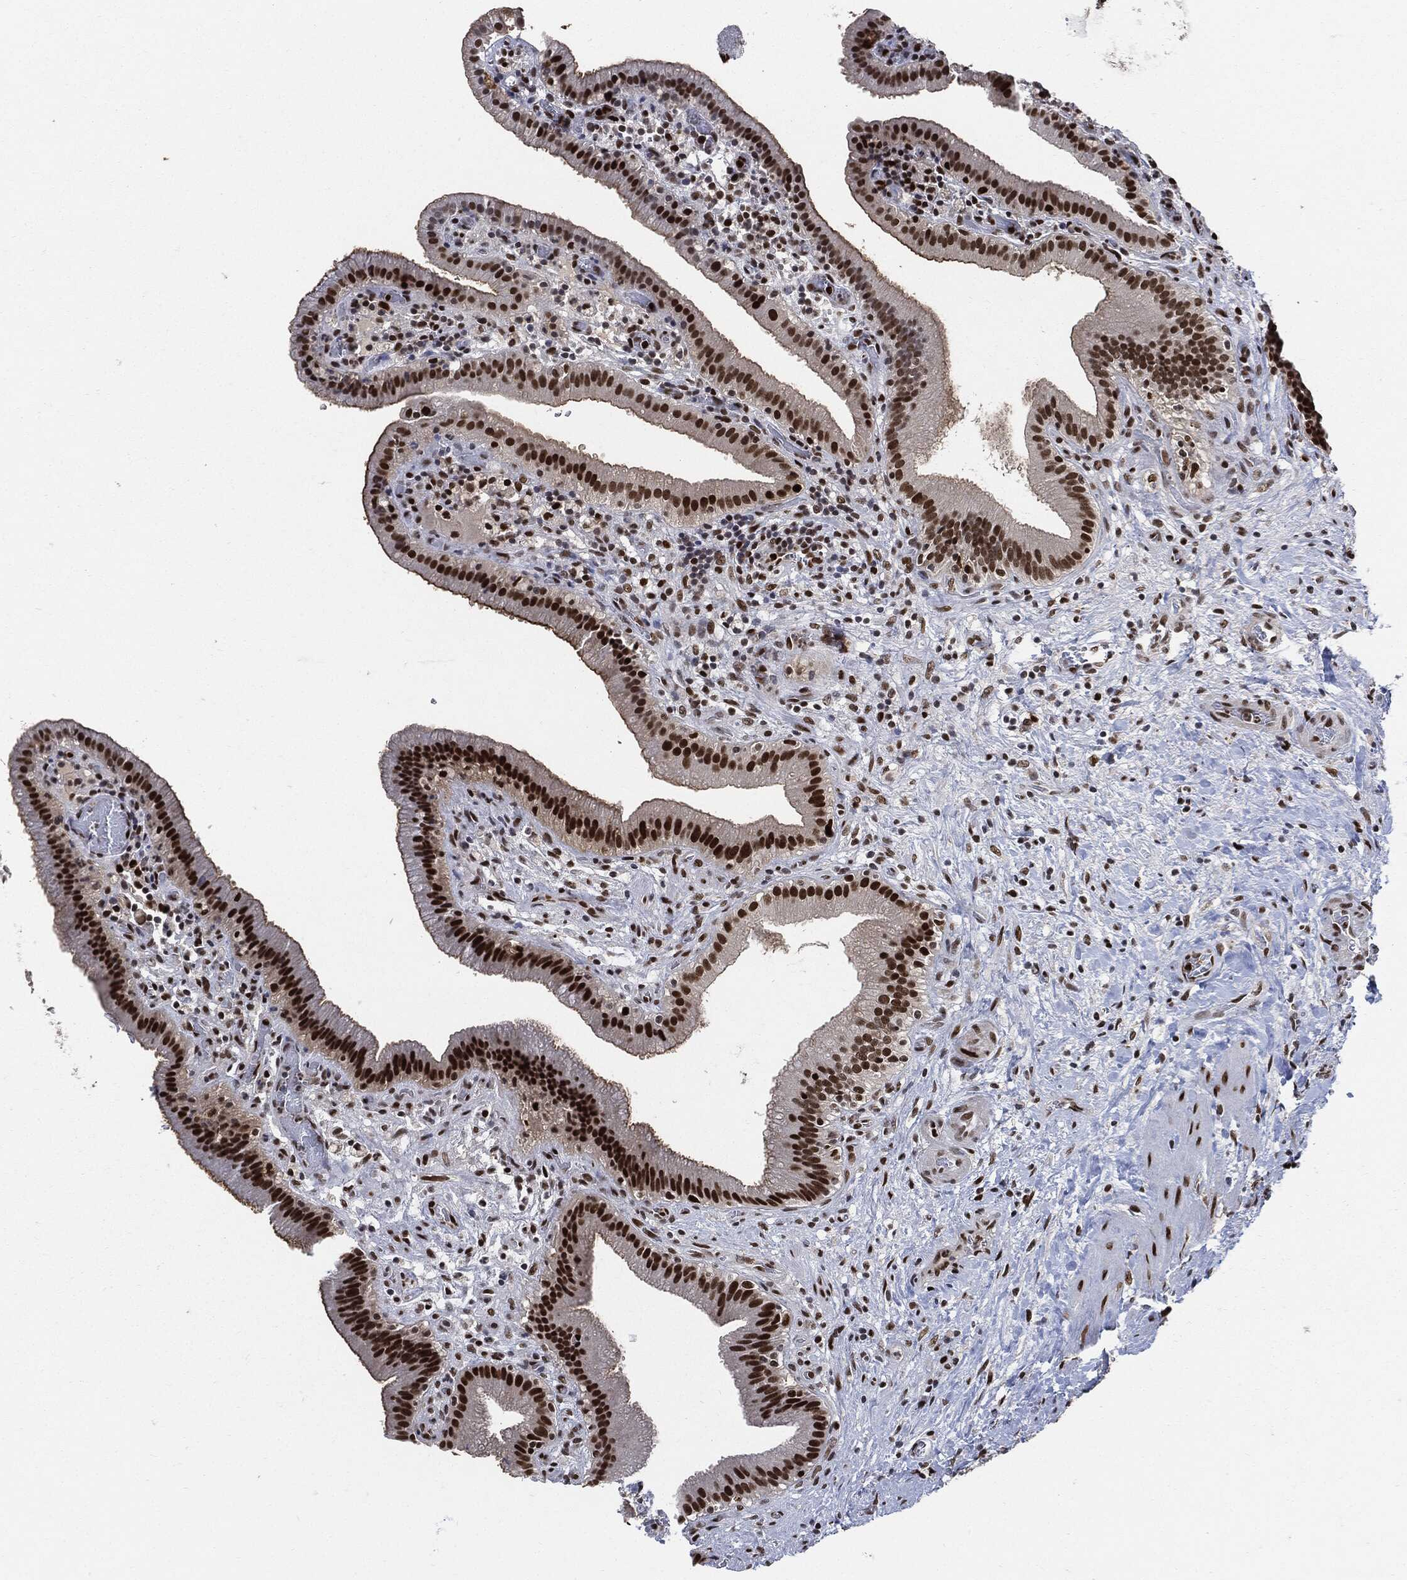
{"staining": {"intensity": "strong", "quantity": ">75%", "location": "nuclear"}, "tissue": "gallbladder", "cell_type": "Glandular cells", "image_type": "normal", "snomed": [{"axis": "morphology", "description": "Normal tissue, NOS"}, {"axis": "topography", "description": "Gallbladder"}], "caption": "IHC histopathology image of unremarkable gallbladder: human gallbladder stained using immunohistochemistry exhibits high levels of strong protein expression localized specifically in the nuclear of glandular cells, appearing as a nuclear brown color.", "gene": "PCNA", "patient": {"sex": "male", "age": 62}}